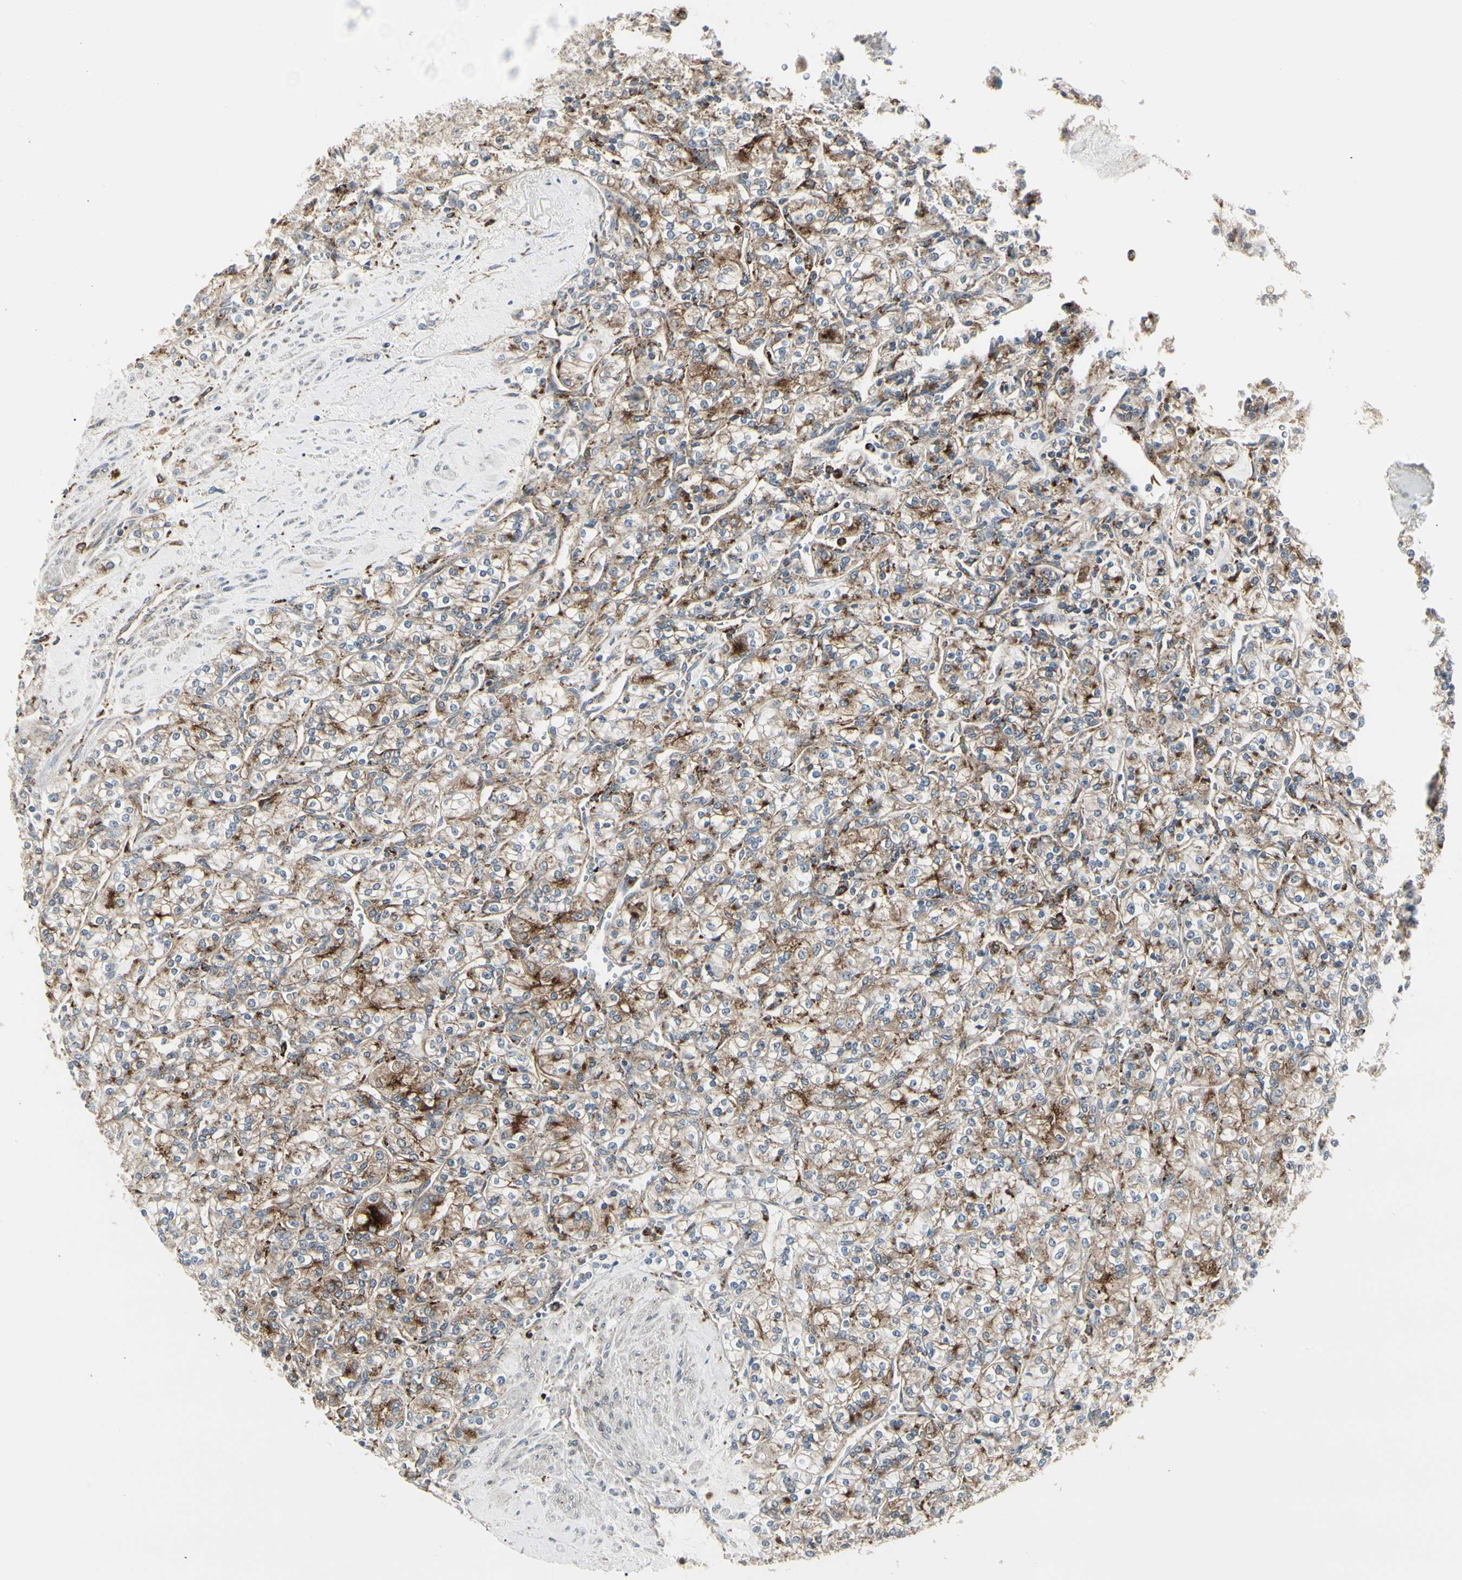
{"staining": {"intensity": "moderate", "quantity": "25%-75%", "location": "cytoplasmic/membranous"}, "tissue": "renal cancer", "cell_type": "Tumor cells", "image_type": "cancer", "snomed": [{"axis": "morphology", "description": "Adenocarcinoma, NOS"}, {"axis": "topography", "description": "Kidney"}], "caption": "High-magnification brightfield microscopy of renal adenocarcinoma stained with DAB (brown) and counterstained with hematoxylin (blue). tumor cells exhibit moderate cytoplasmic/membranous expression is present in approximately25%-75% of cells. (Brightfield microscopy of DAB IHC at high magnification).", "gene": "ATP6V1B2", "patient": {"sex": "male", "age": 77}}